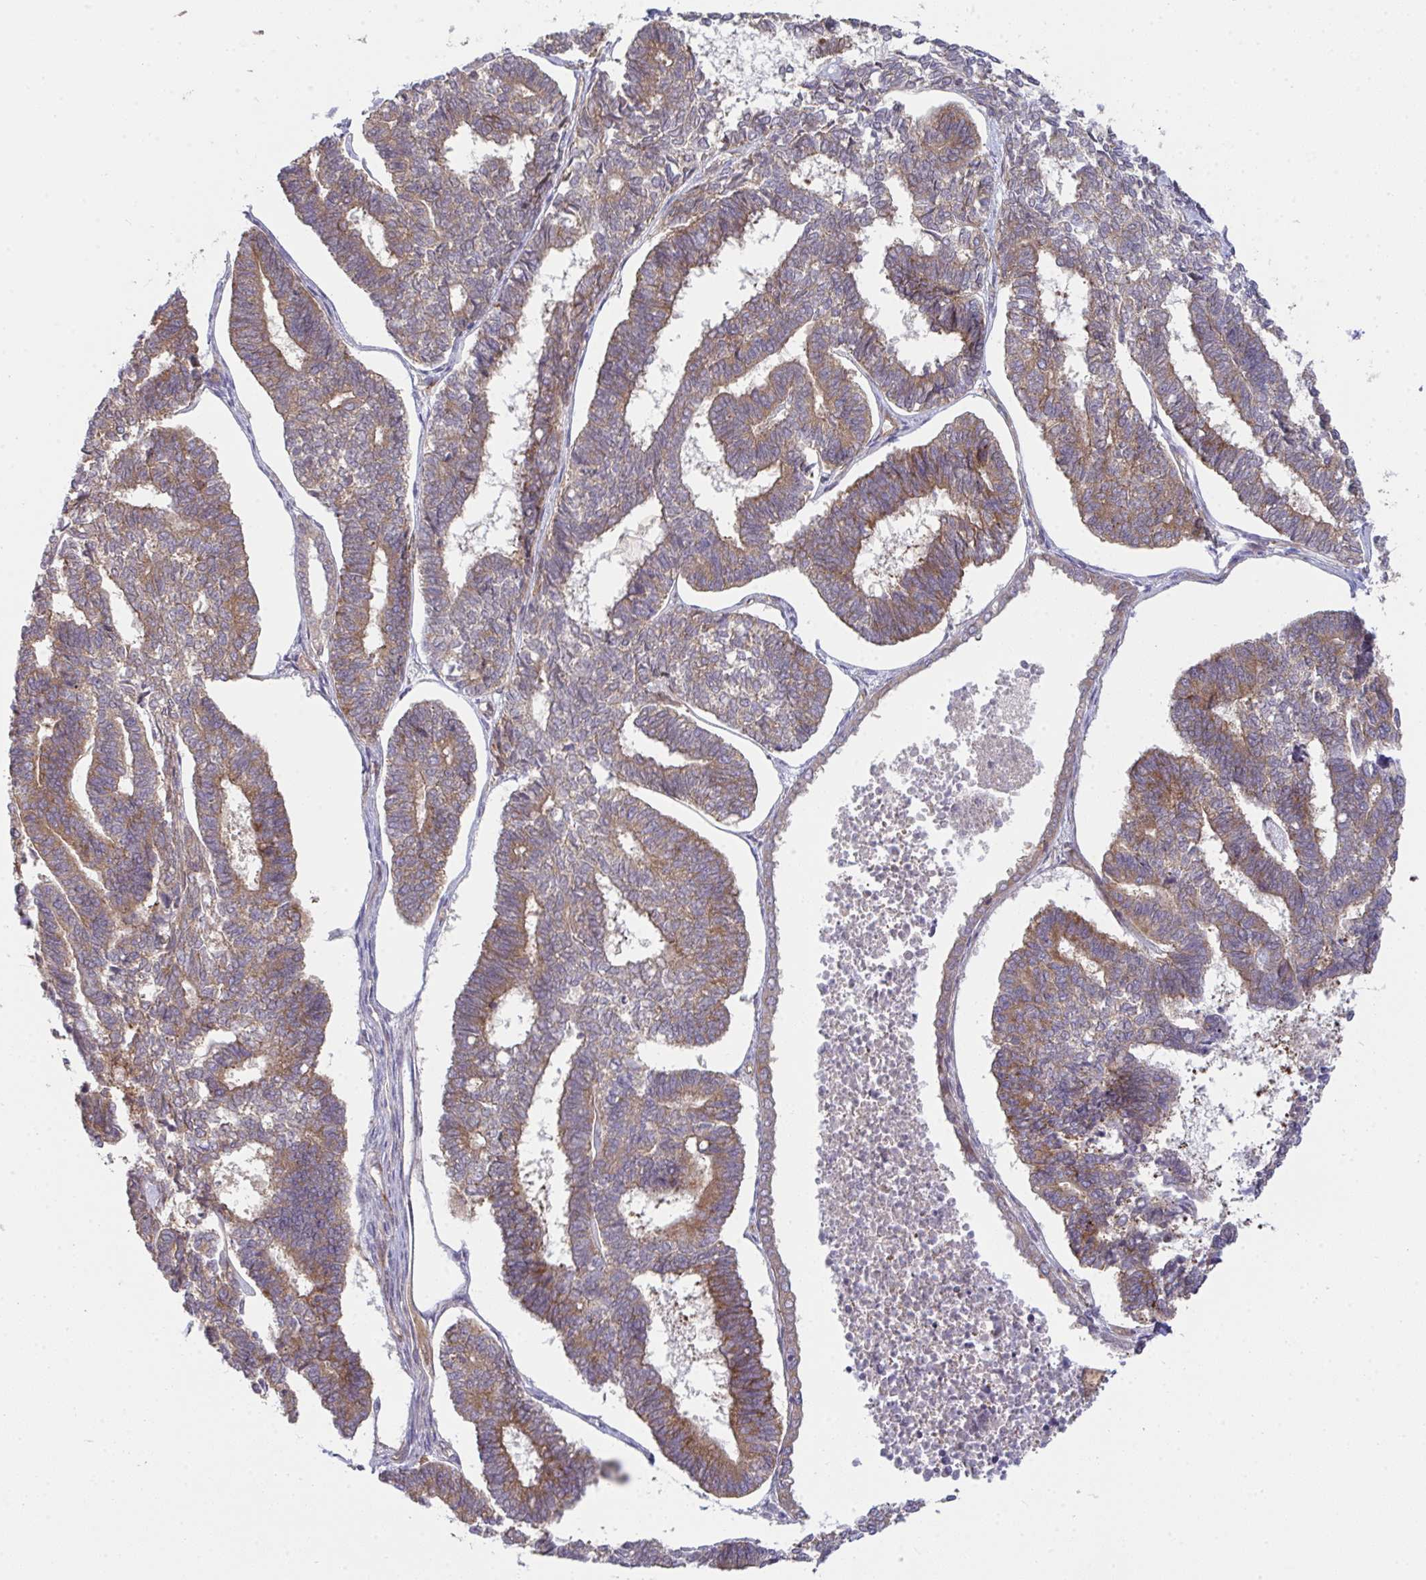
{"staining": {"intensity": "moderate", "quantity": ">75%", "location": "cytoplasmic/membranous"}, "tissue": "endometrial cancer", "cell_type": "Tumor cells", "image_type": "cancer", "snomed": [{"axis": "morphology", "description": "Adenocarcinoma, NOS"}, {"axis": "topography", "description": "Endometrium"}], "caption": "Protein expression analysis of human adenocarcinoma (endometrial) reveals moderate cytoplasmic/membranous staining in about >75% of tumor cells.", "gene": "CASP9", "patient": {"sex": "female", "age": 70}}